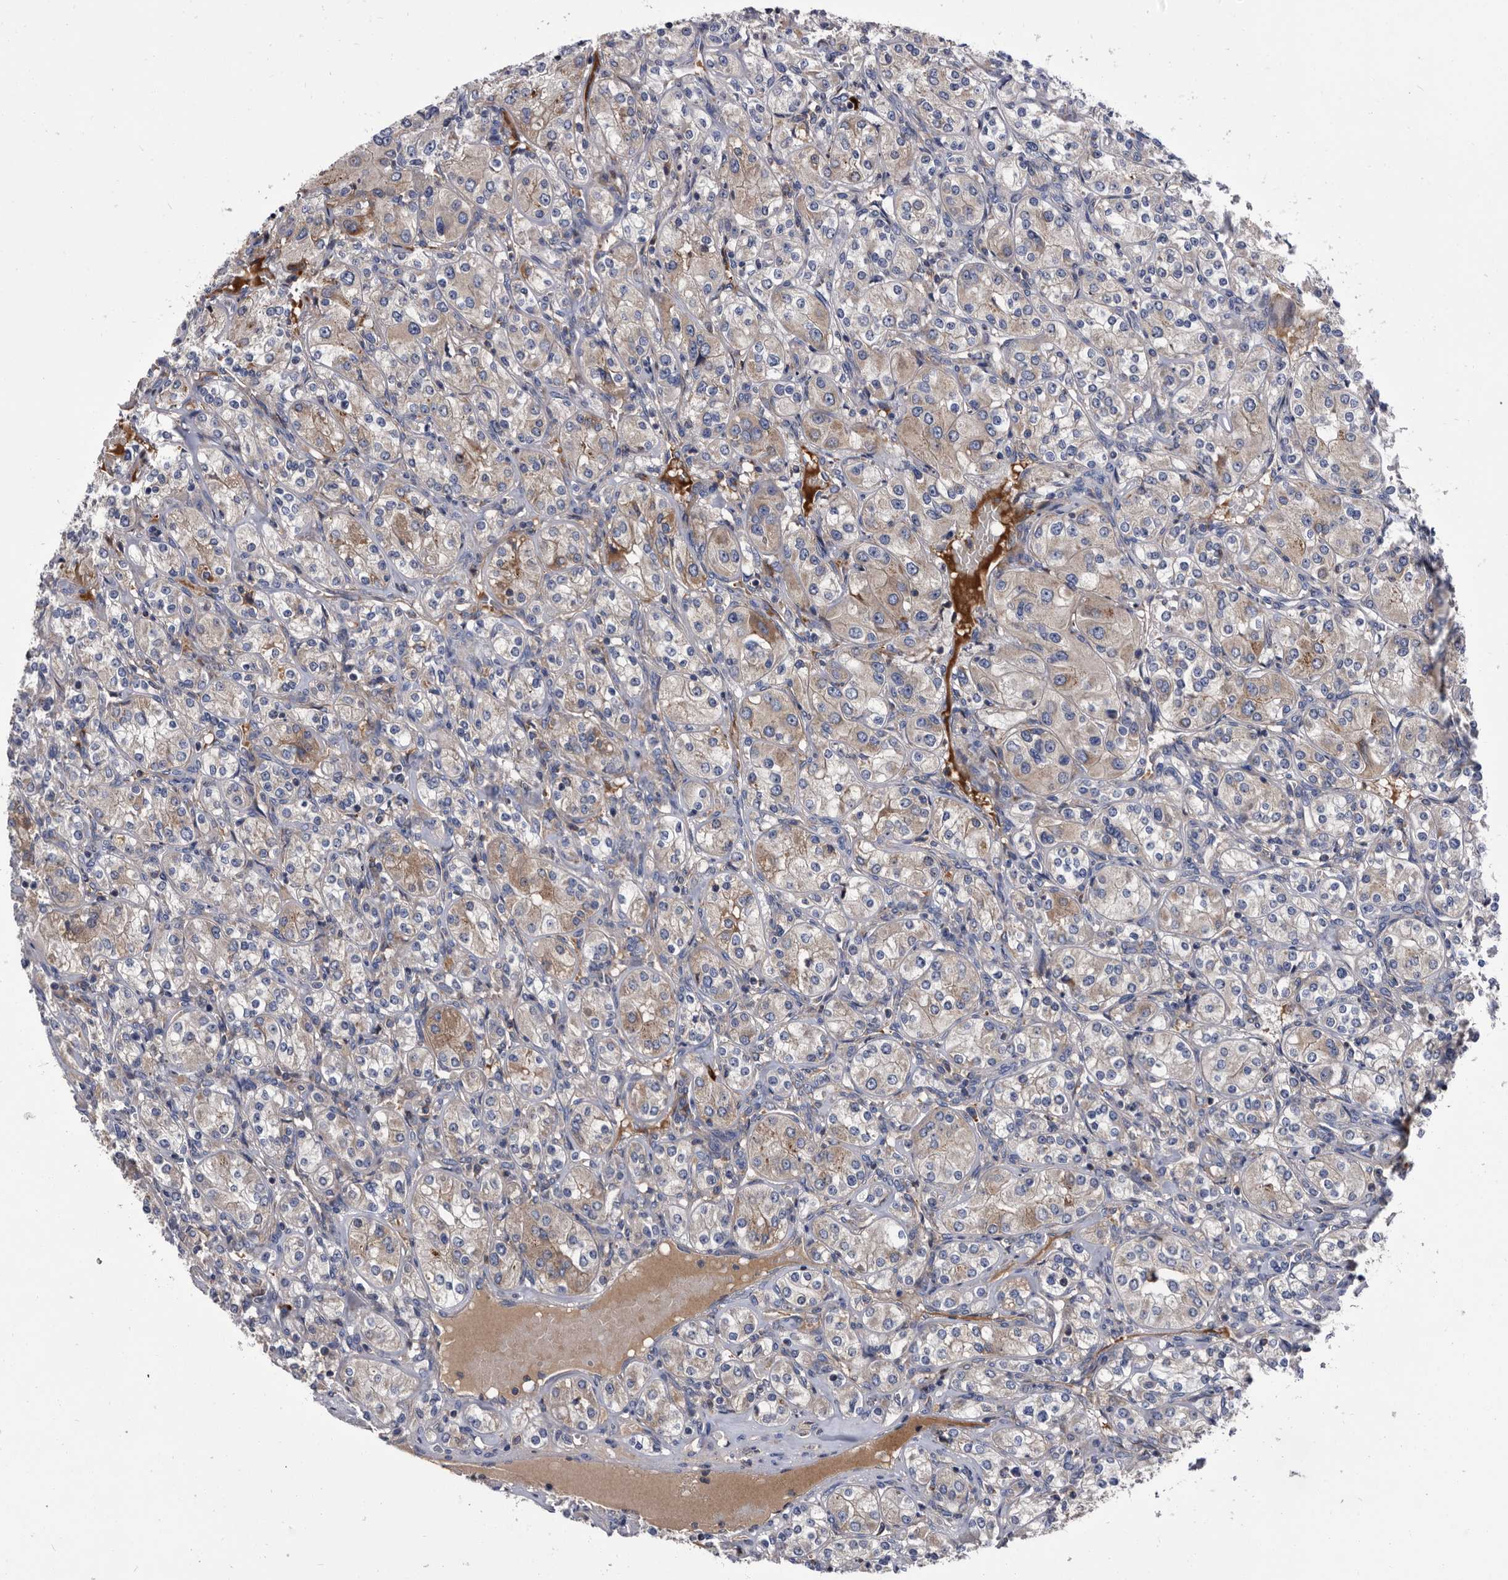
{"staining": {"intensity": "weak", "quantity": "25%-75%", "location": "cytoplasmic/membranous"}, "tissue": "renal cancer", "cell_type": "Tumor cells", "image_type": "cancer", "snomed": [{"axis": "morphology", "description": "Adenocarcinoma, NOS"}, {"axis": "topography", "description": "Kidney"}], "caption": "Protein staining exhibits weak cytoplasmic/membranous expression in approximately 25%-75% of tumor cells in adenocarcinoma (renal).", "gene": "DTNBP1", "patient": {"sex": "male", "age": 77}}